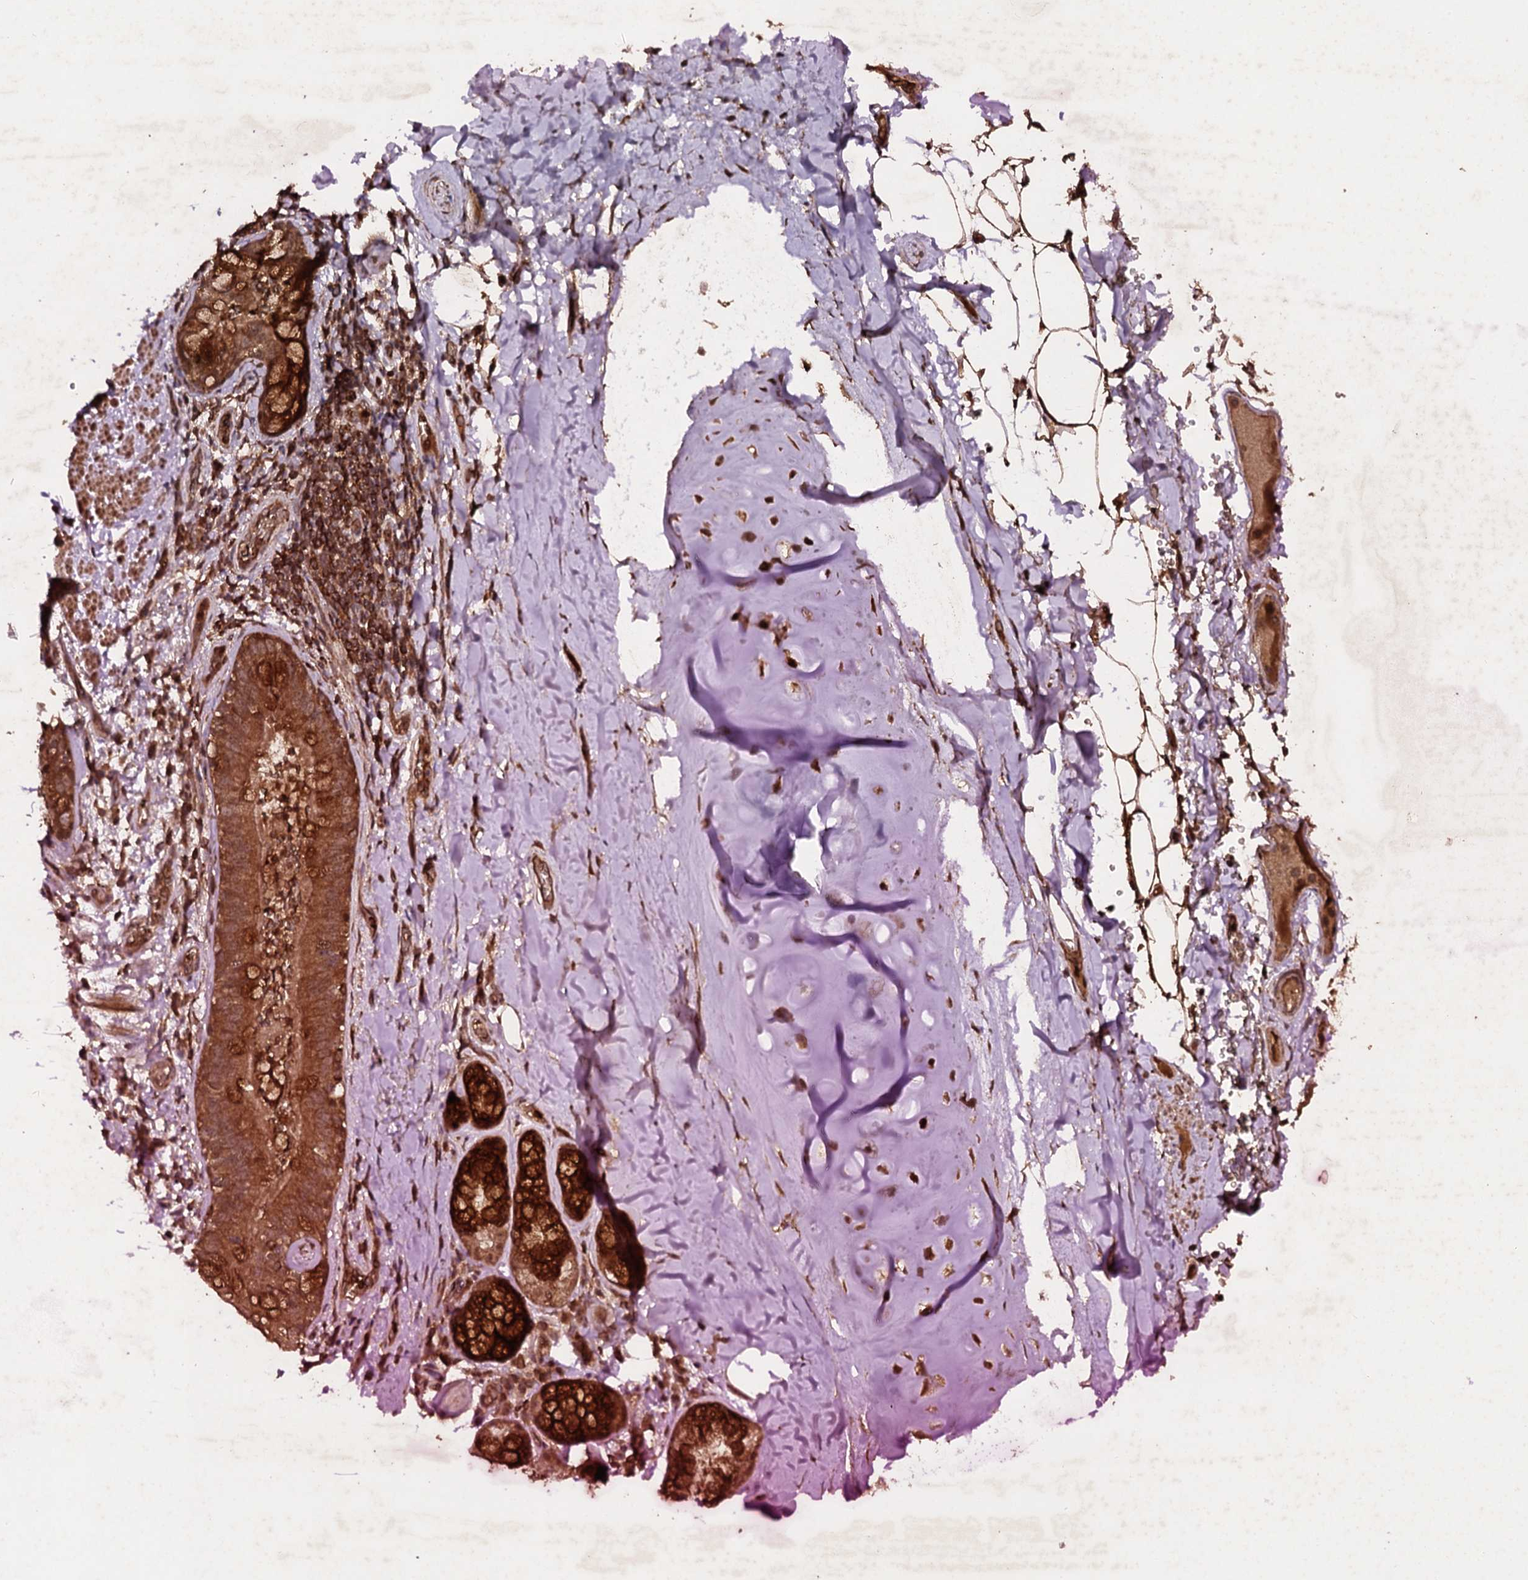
{"staining": {"intensity": "strong", "quantity": "25%-75%", "location": "cytoplasmic/membranous"}, "tissue": "adipose tissue", "cell_type": "Adipocytes", "image_type": "normal", "snomed": [{"axis": "morphology", "description": "Normal tissue, NOS"}, {"axis": "topography", "description": "Lymph node"}, {"axis": "topography", "description": "Cartilage tissue"}, {"axis": "topography", "description": "Bronchus"}], "caption": "Protein analysis of benign adipose tissue exhibits strong cytoplasmic/membranous expression in about 25%-75% of adipocytes.", "gene": "ADGRG3", "patient": {"sex": "male", "age": 63}}